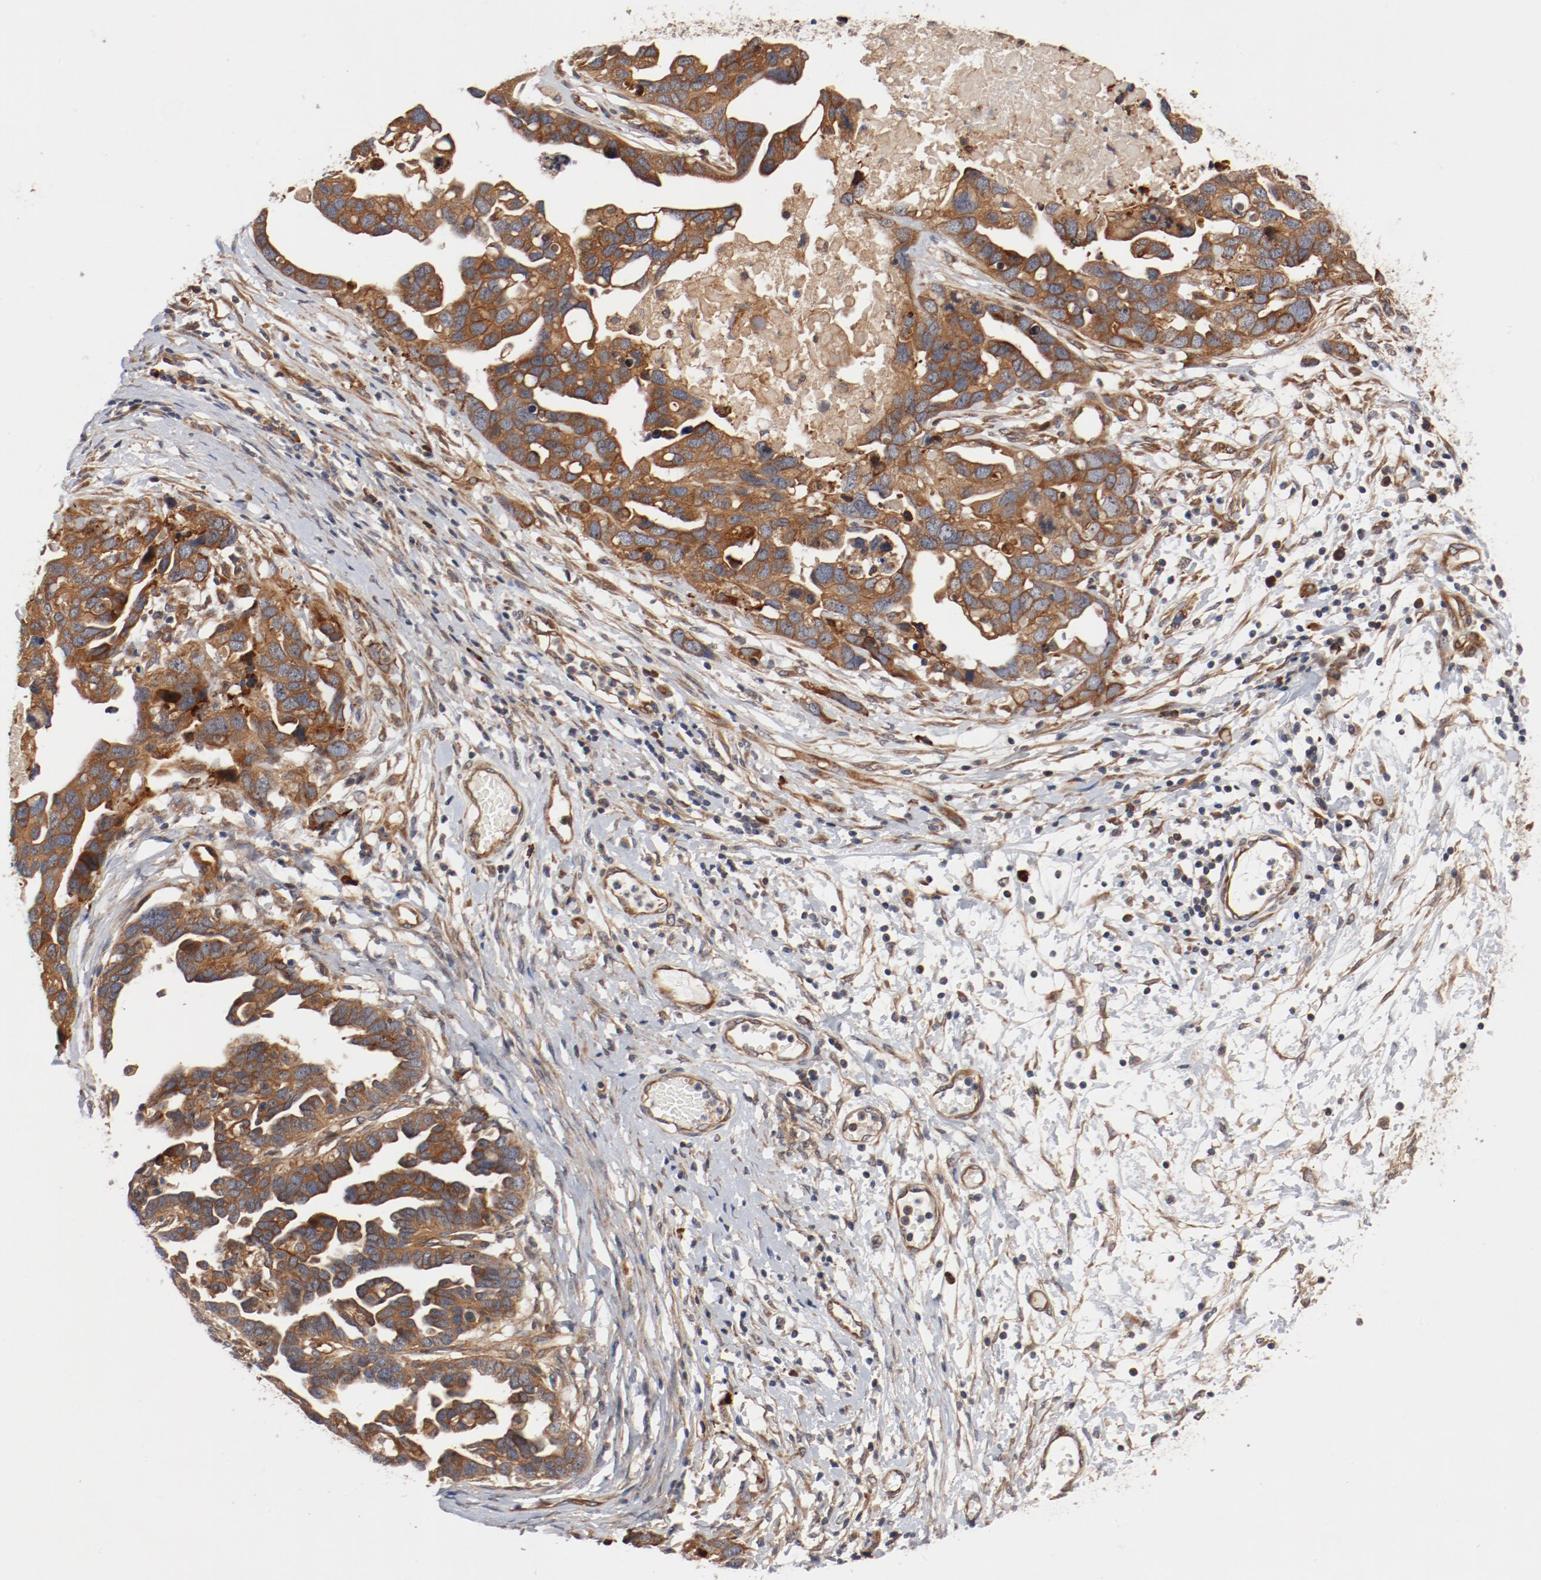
{"staining": {"intensity": "moderate", "quantity": ">75%", "location": "cytoplasmic/membranous"}, "tissue": "ovarian cancer", "cell_type": "Tumor cells", "image_type": "cancer", "snomed": [{"axis": "morphology", "description": "Cystadenocarcinoma, serous, NOS"}, {"axis": "topography", "description": "Ovary"}], "caption": "Protein staining exhibits moderate cytoplasmic/membranous staining in approximately >75% of tumor cells in serous cystadenocarcinoma (ovarian).", "gene": "PITPNM2", "patient": {"sex": "female", "age": 54}}